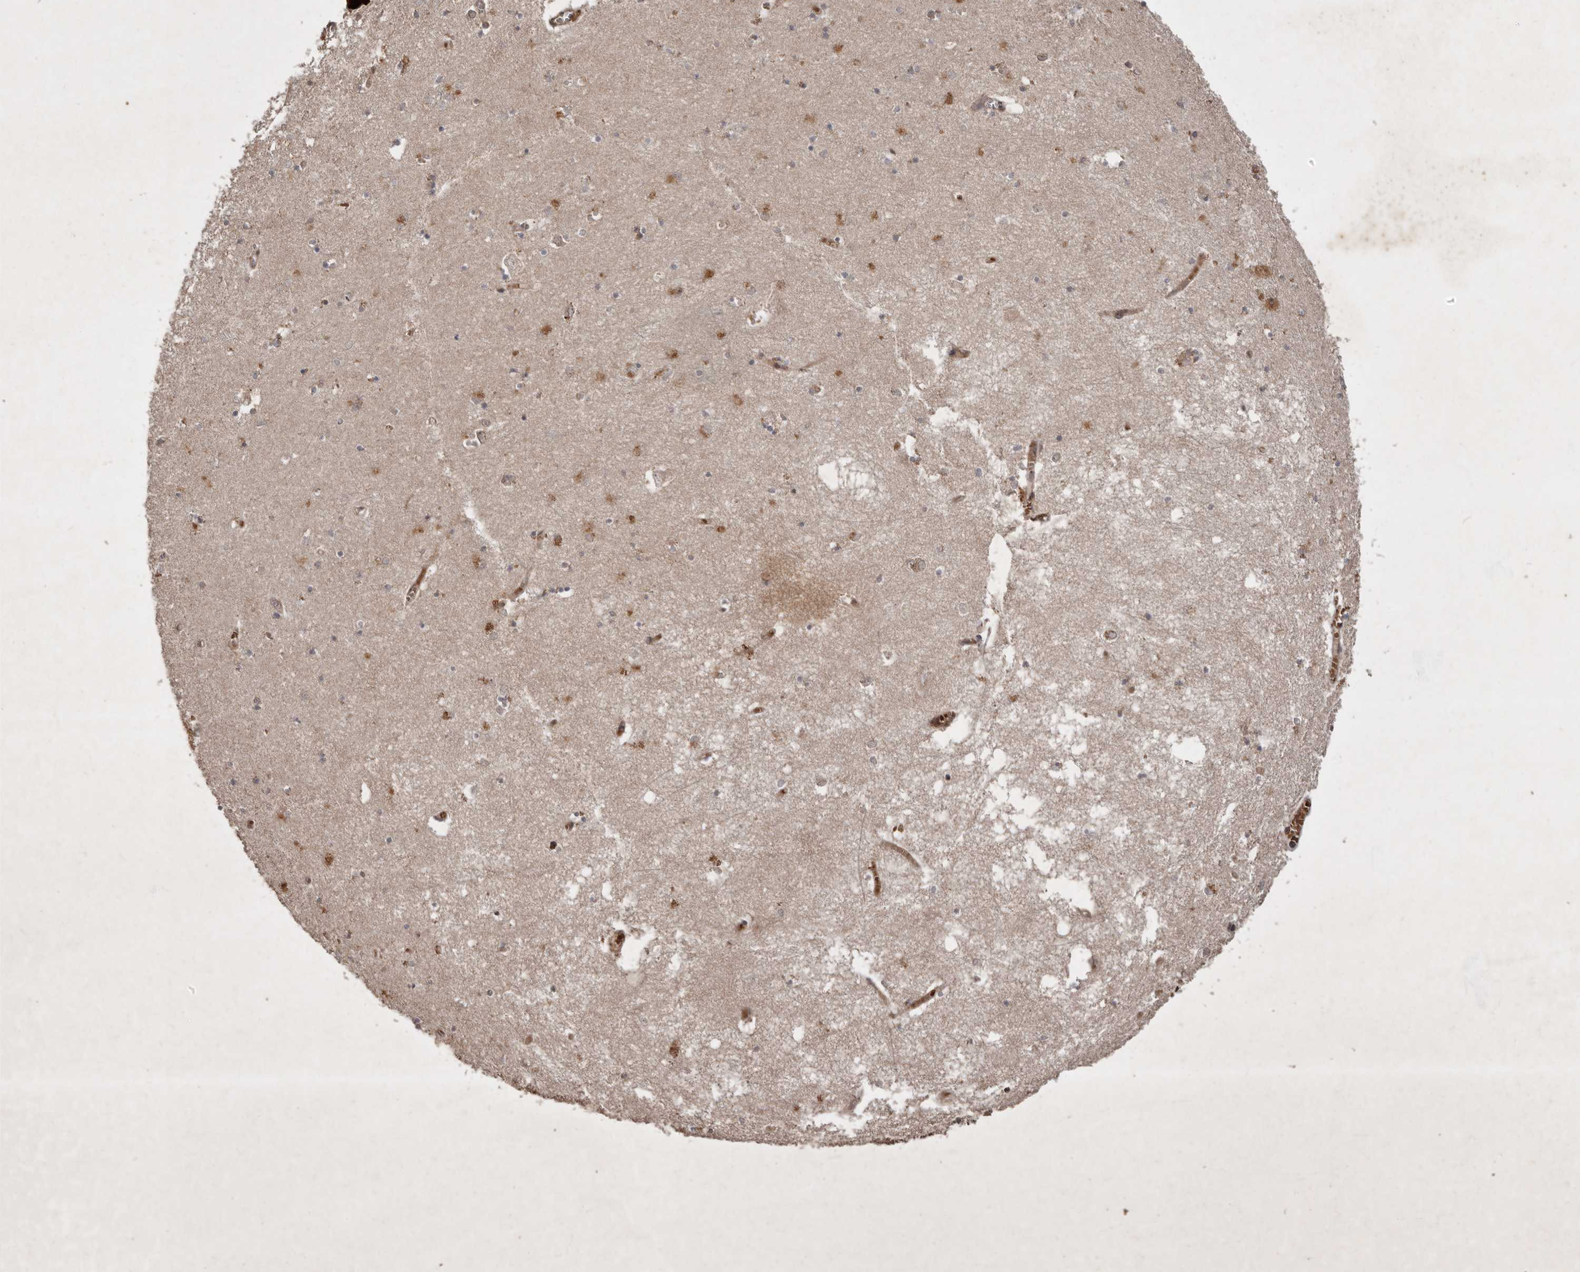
{"staining": {"intensity": "moderate", "quantity": "<25%", "location": "cytoplasmic/membranous"}, "tissue": "hippocampus", "cell_type": "Glial cells", "image_type": "normal", "snomed": [{"axis": "morphology", "description": "Normal tissue, NOS"}, {"axis": "topography", "description": "Hippocampus"}], "caption": "Benign hippocampus reveals moderate cytoplasmic/membranous staining in approximately <25% of glial cells, visualized by immunohistochemistry.", "gene": "STK36", "patient": {"sex": "male", "age": 70}}